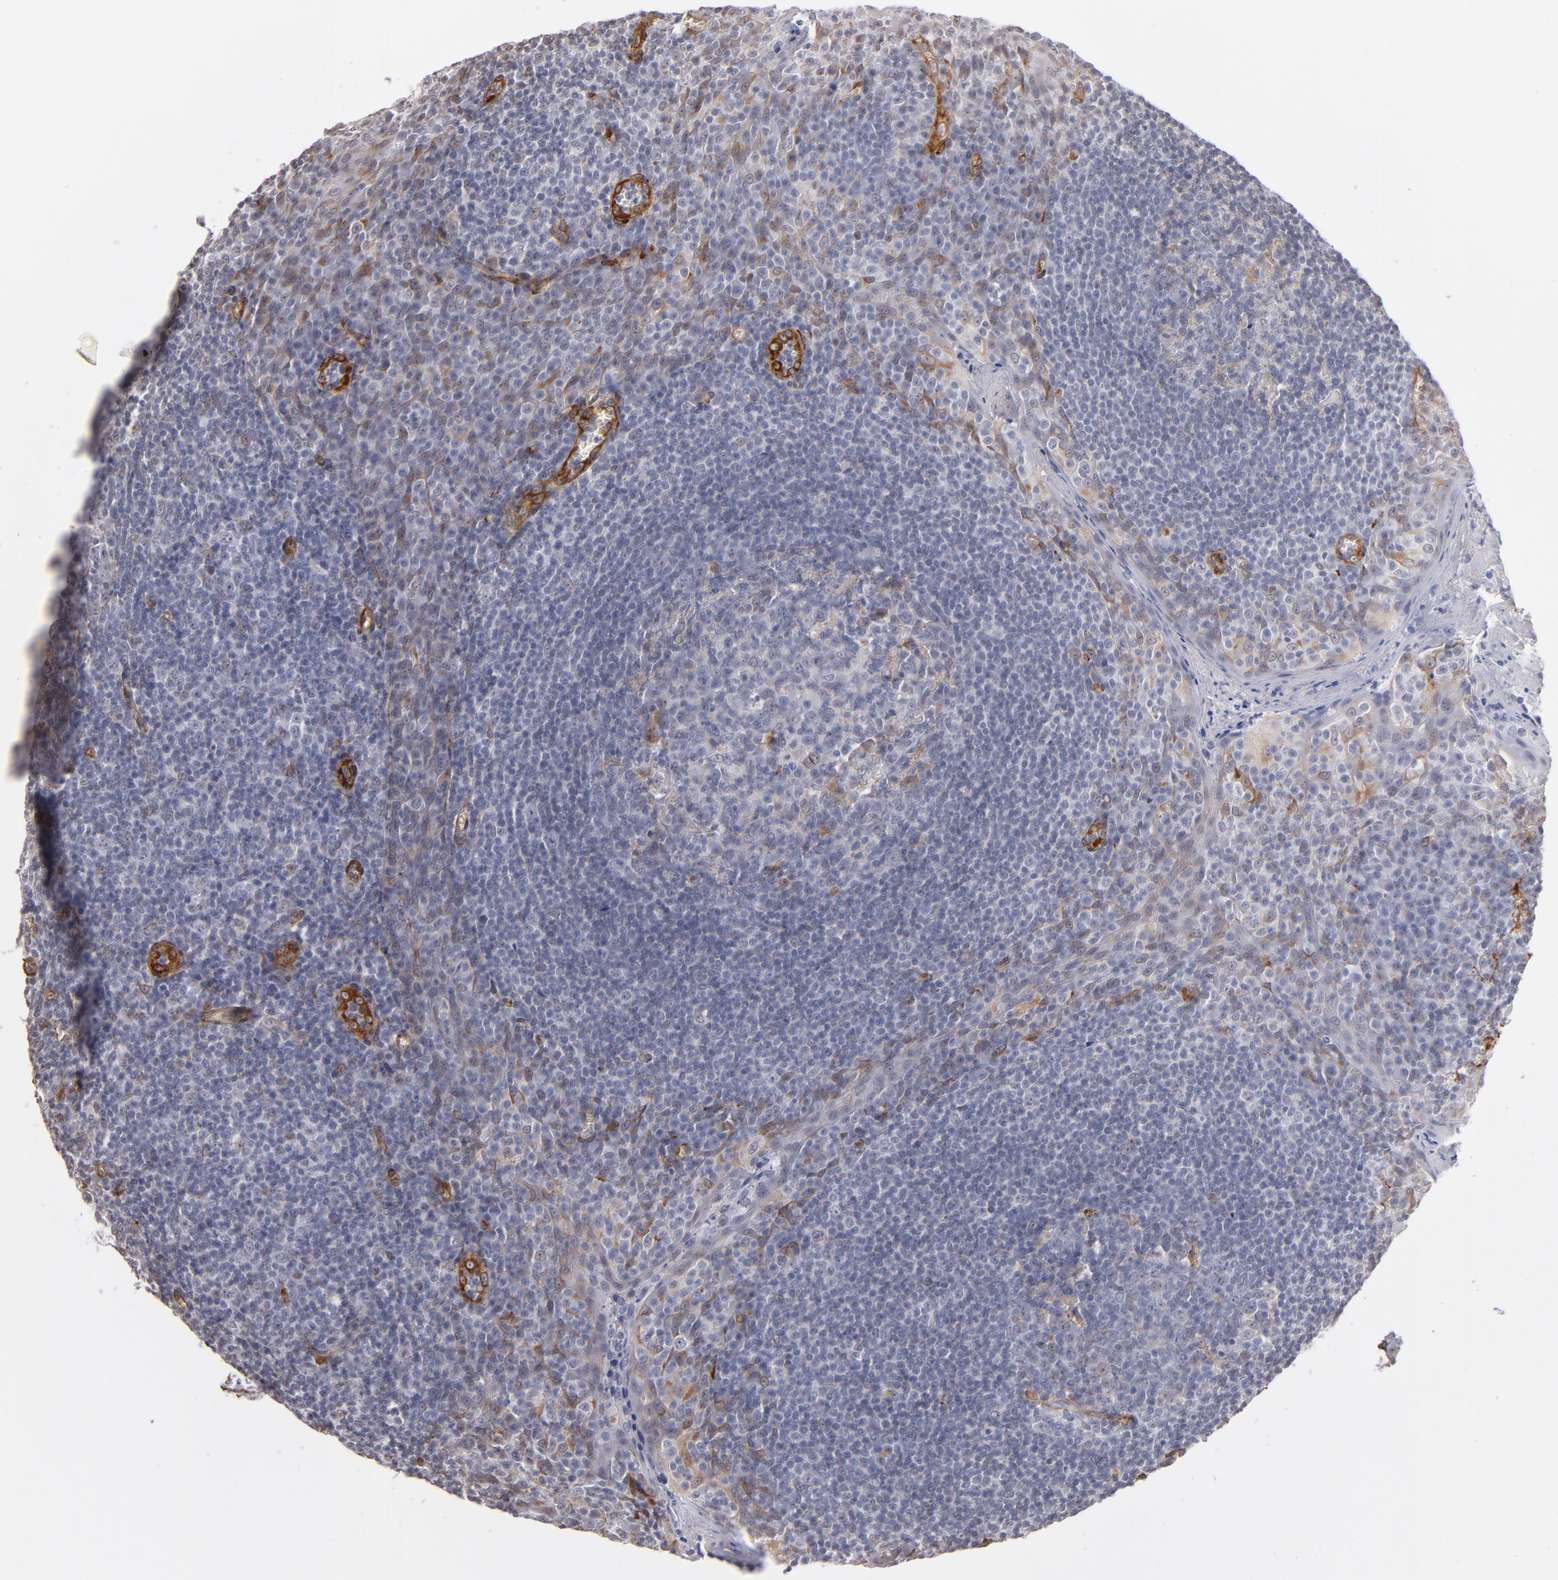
{"staining": {"intensity": "weak", "quantity": "<25%", "location": "cytoplasmic/membranous"}, "tissue": "tonsil", "cell_type": "Germinal center cells", "image_type": "normal", "snomed": [{"axis": "morphology", "description": "Normal tissue, NOS"}, {"axis": "topography", "description": "Tonsil"}], "caption": "This is an immunohistochemistry (IHC) micrograph of normal human tonsil. There is no staining in germinal center cells.", "gene": "LAMC1", "patient": {"sex": "male", "age": 31}}